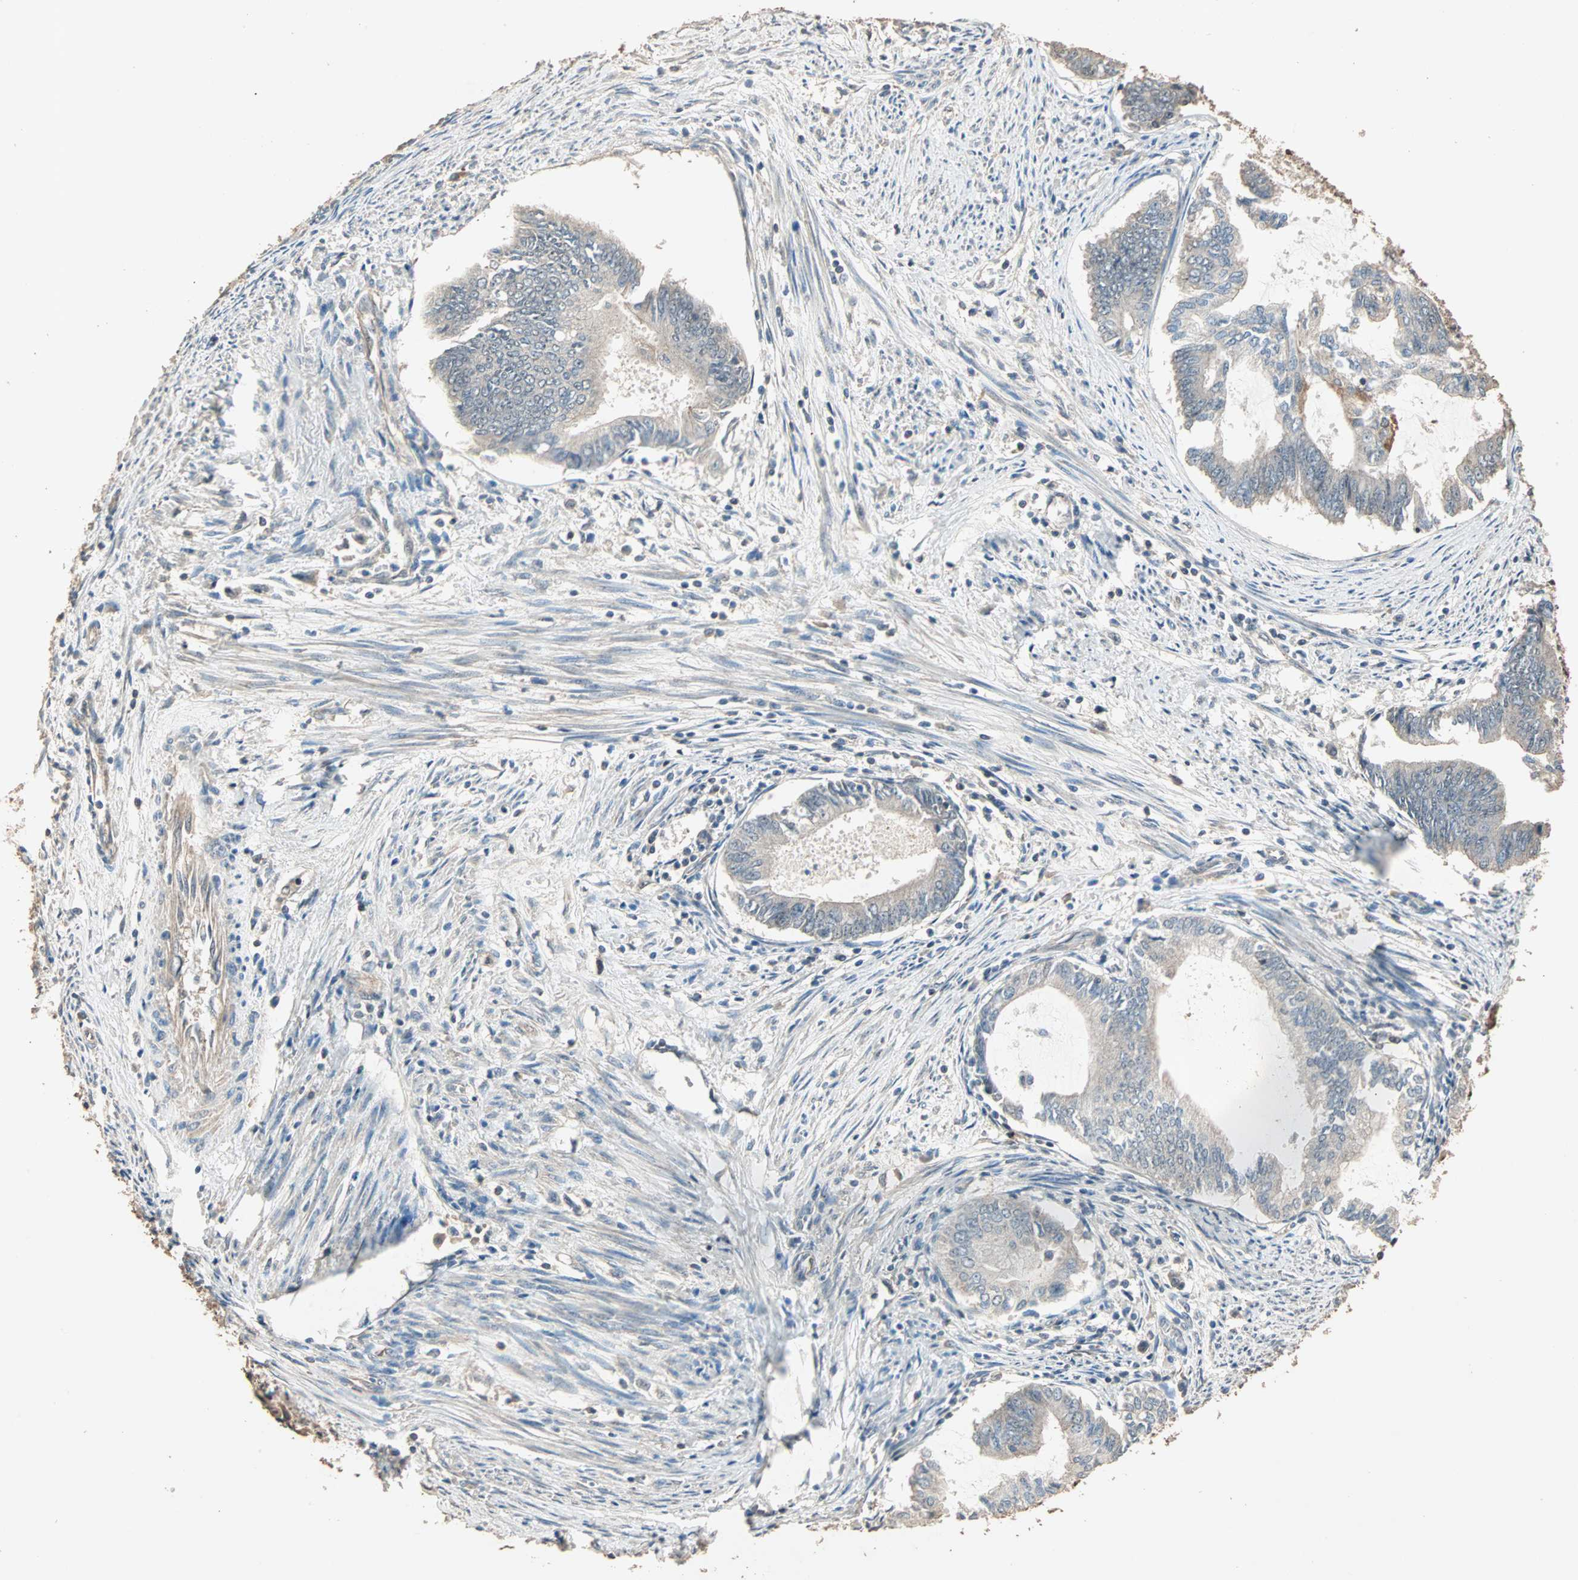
{"staining": {"intensity": "weak", "quantity": ">75%", "location": "cytoplasmic/membranous"}, "tissue": "endometrial cancer", "cell_type": "Tumor cells", "image_type": "cancer", "snomed": [{"axis": "morphology", "description": "Adenocarcinoma, NOS"}, {"axis": "topography", "description": "Endometrium"}], "caption": "Protein expression analysis of endometrial adenocarcinoma reveals weak cytoplasmic/membranous staining in approximately >75% of tumor cells.", "gene": "ZBTB33", "patient": {"sex": "female", "age": 86}}